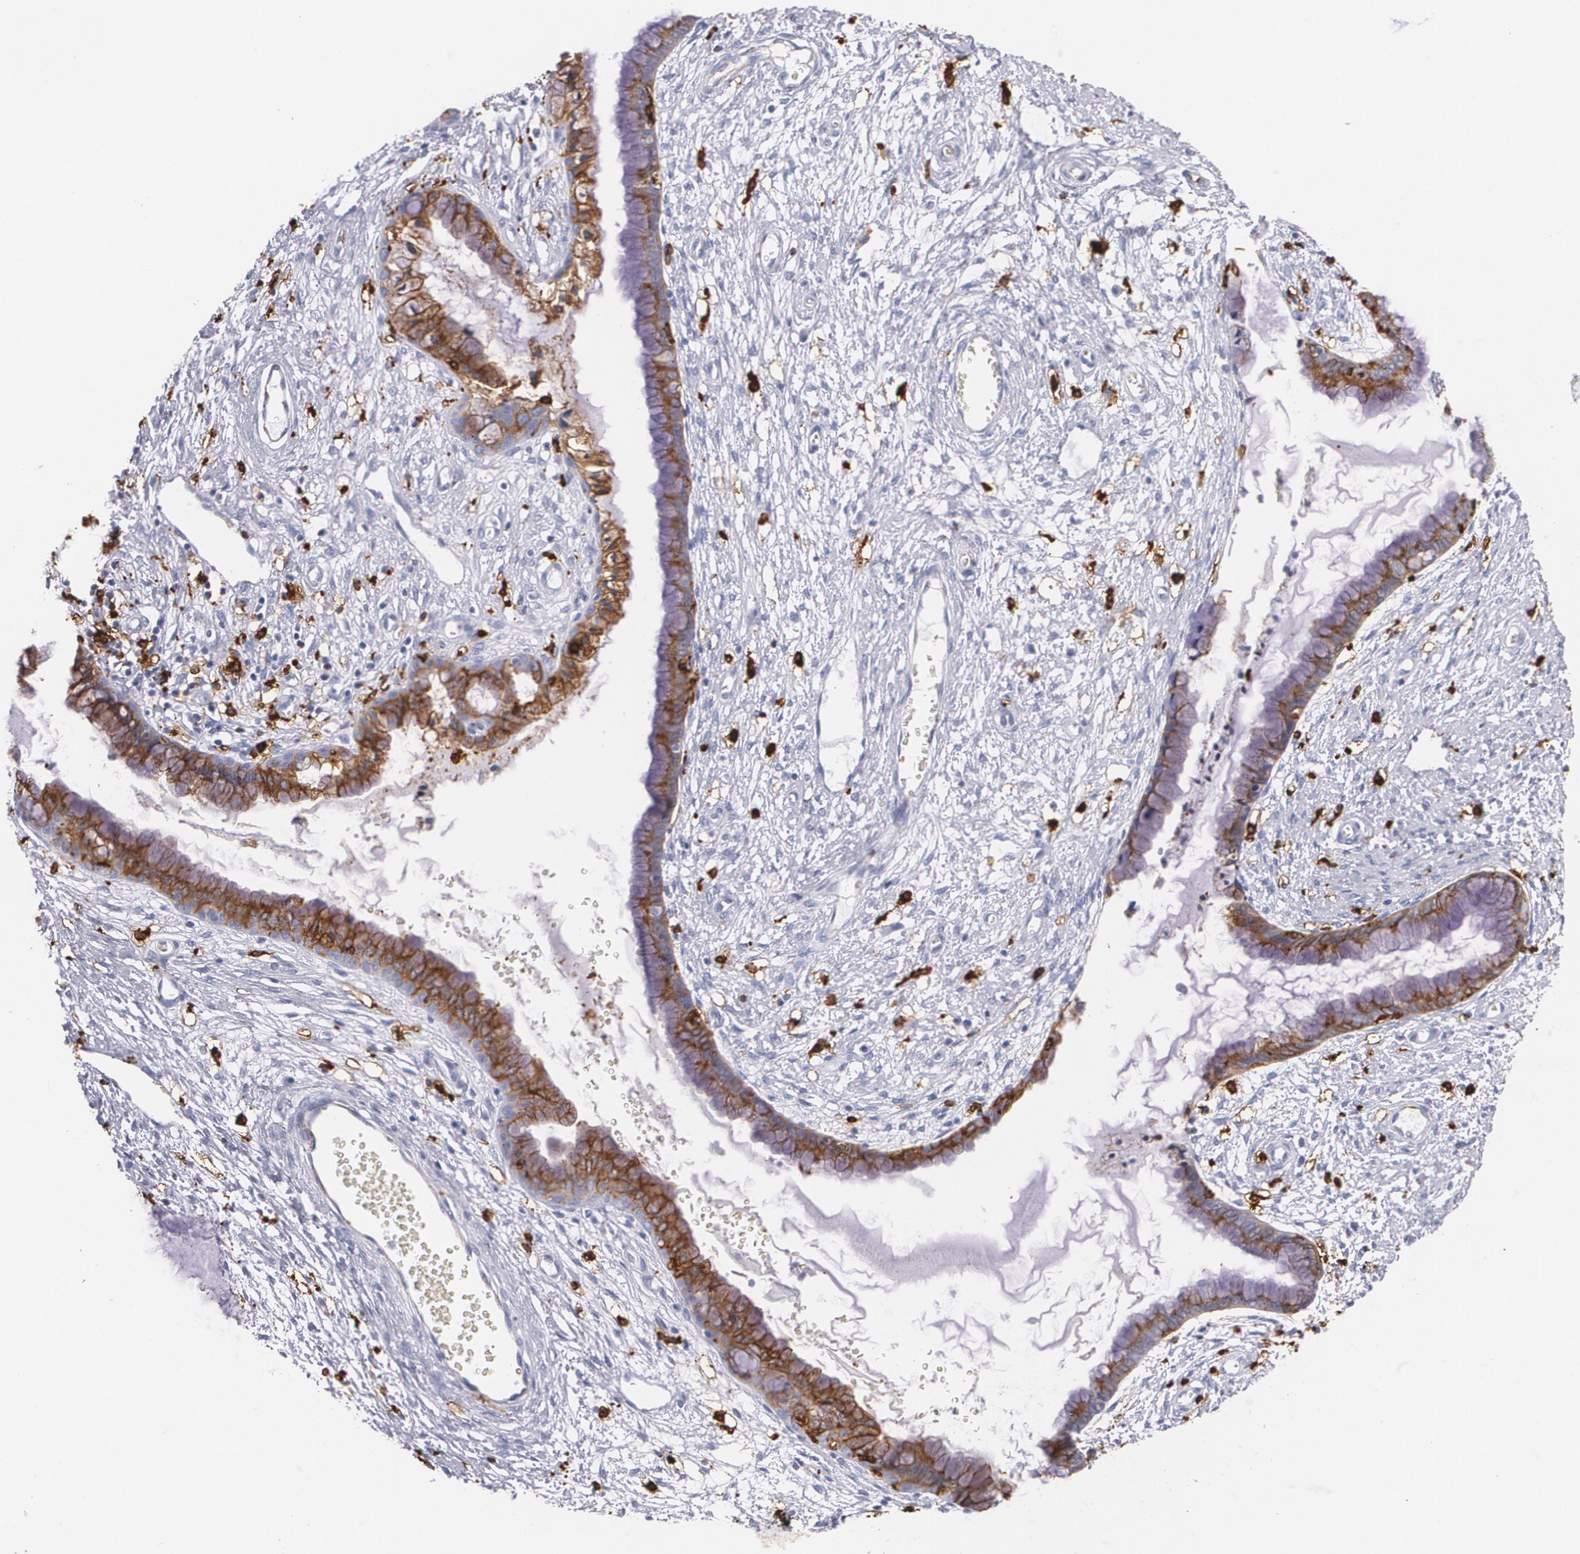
{"staining": {"intensity": "moderate", "quantity": ">75%", "location": "cytoplasmic/membranous"}, "tissue": "cervix", "cell_type": "Glandular cells", "image_type": "normal", "snomed": [{"axis": "morphology", "description": "Normal tissue, NOS"}, {"axis": "topography", "description": "Cervix"}], "caption": "Moderate cytoplasmic/membranous protein expression is present in approximately >75% of glandular cells in cervix. (DAB = brown stain, brightfield microscopy at high magnification).", "gene": "HLA", "patient": {"sex": "female", "age": 55}}